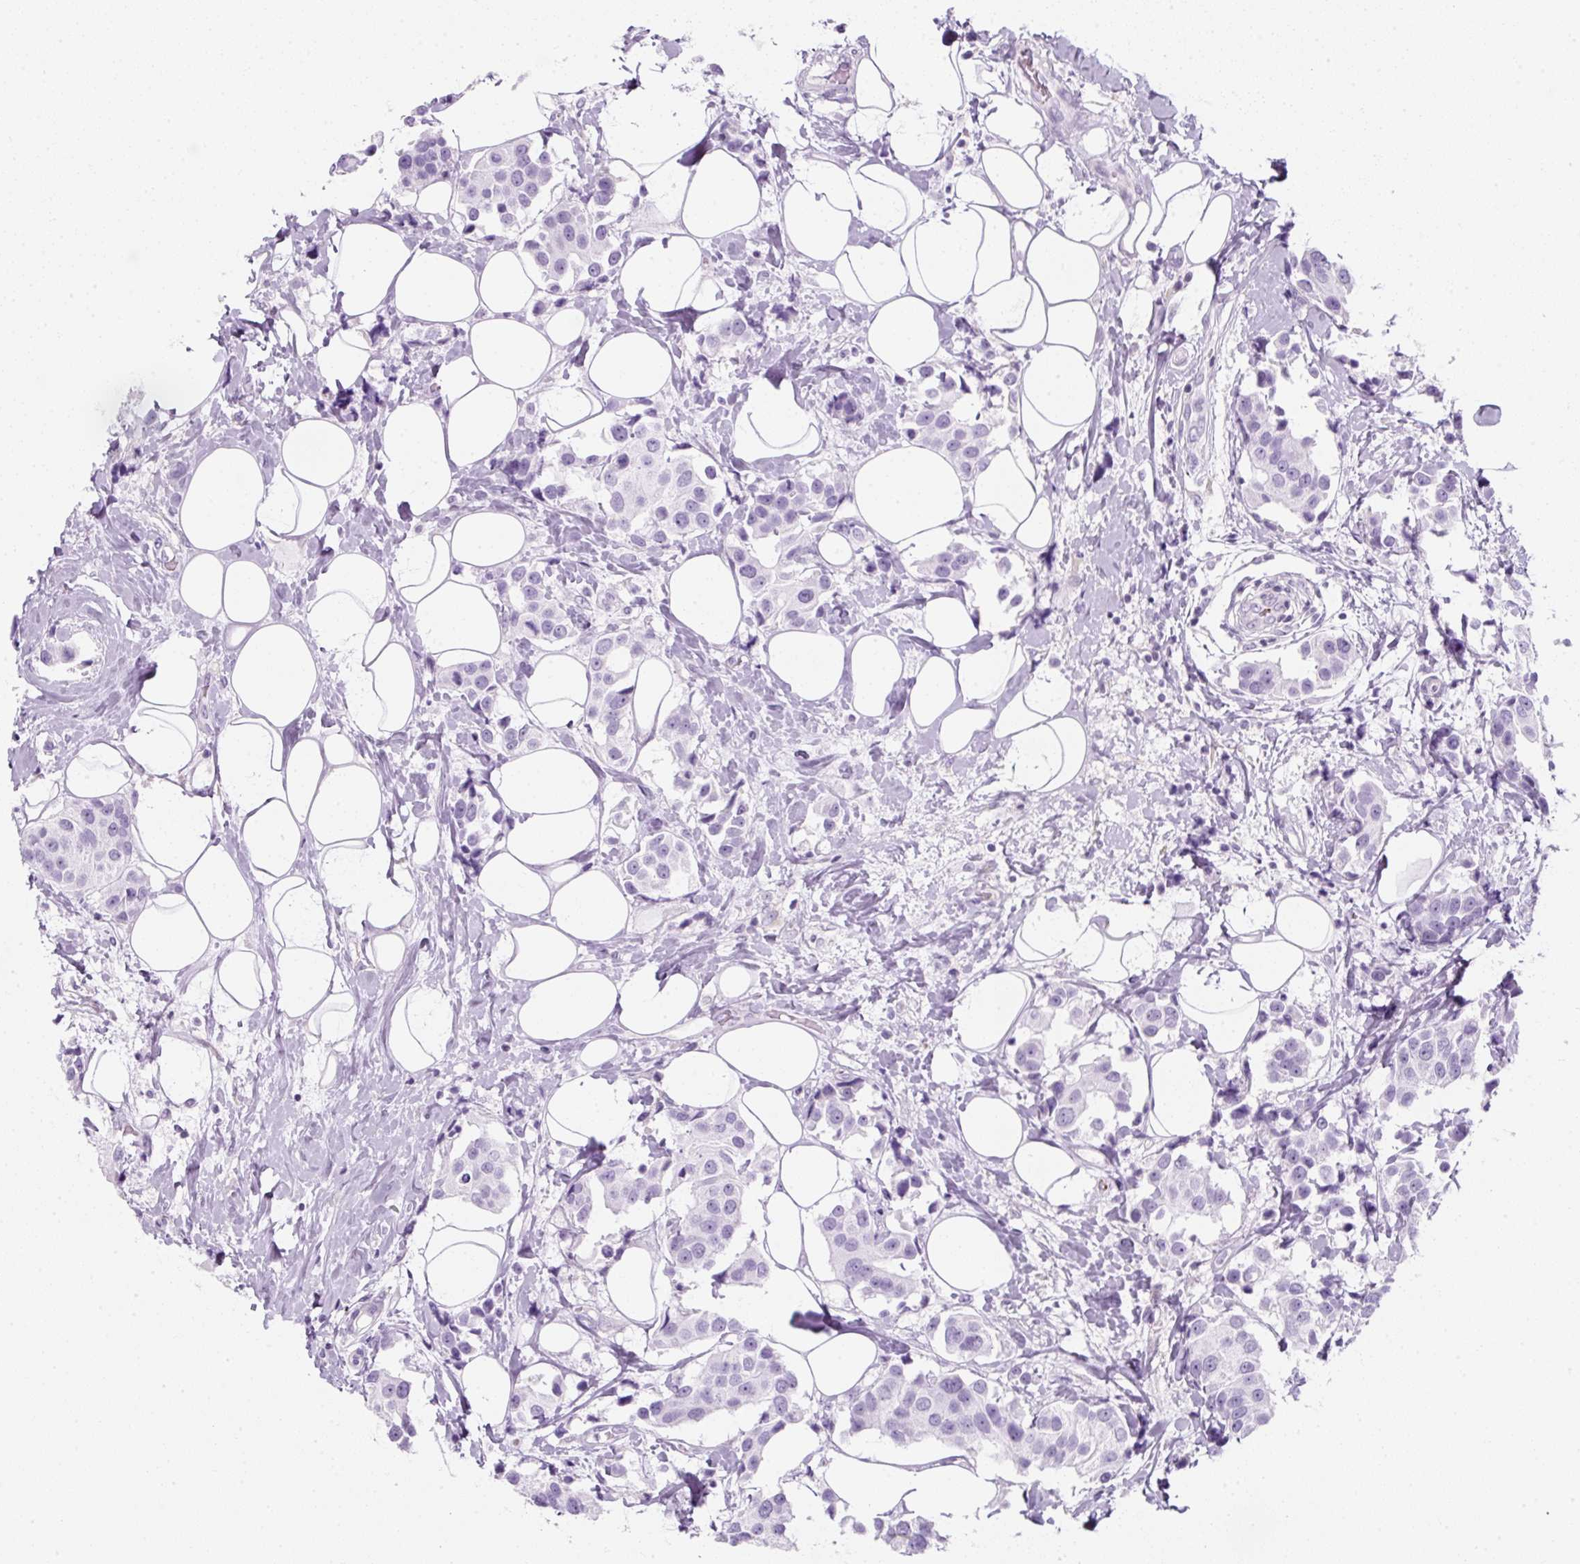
{"staining": {"intensity": "negative", "quantity": "none", "location": "none"}, "tissue": "breast cancer", "cell_type": "Tumor cells", "image_type": "cancer", "snomed": [{"axis": "morphology", "description": "Normal tissue, NOS"}, {"axis": "morphology", "description": "Duct carcinoma"}, {"axis": "topography", "description": "Breast"}], "caption": "IHC histopathology image of neoplastic tissue: invasive ductal carcinoma (breast) stained with DAB reveals no significant protein expression in tumor cells.", "gene": "PF4V1", "patient": {"sex": "female", "age": 39}}